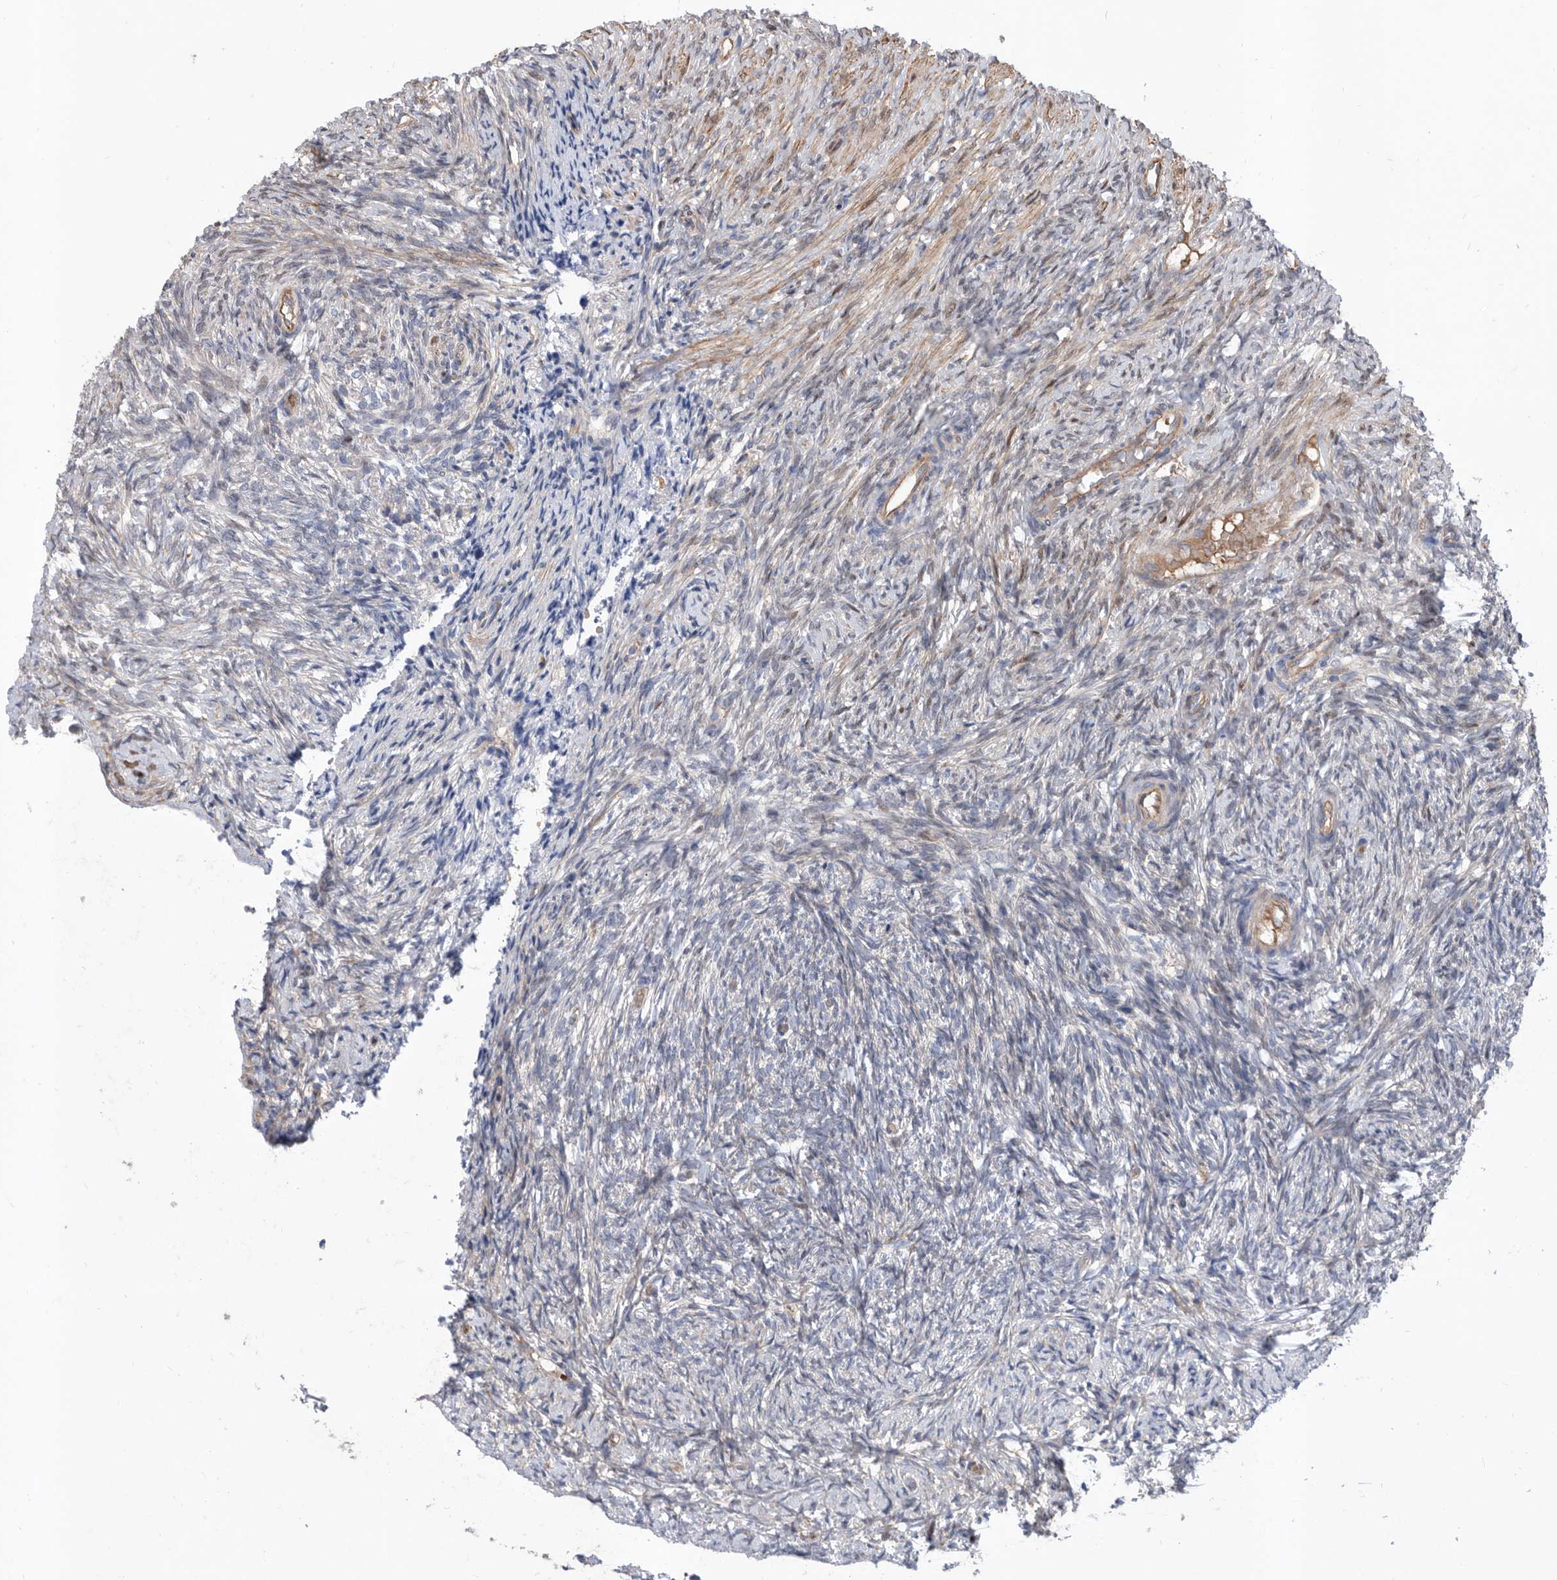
{"staining": {"intensity": "negative", "quantity": "none", "location": "none"}, "tissue": "ovary", "cell_type": "Ovarian stroma cells", "image_type": "normal", "snomed": [{"axis": "morphology", "description": "Normal tissue, NOS"}, {"axis": "topography", "description": "Ovary"}], "caption": "Immunohistochemistry histopathology image of normal human ovary stained for a protein (brown), which reveals no positivity in ovarian stroma cells. Nuclei are stained in blue.", "gene": "ATP13A3", "patient": {"sex": "female", "age": 41}}